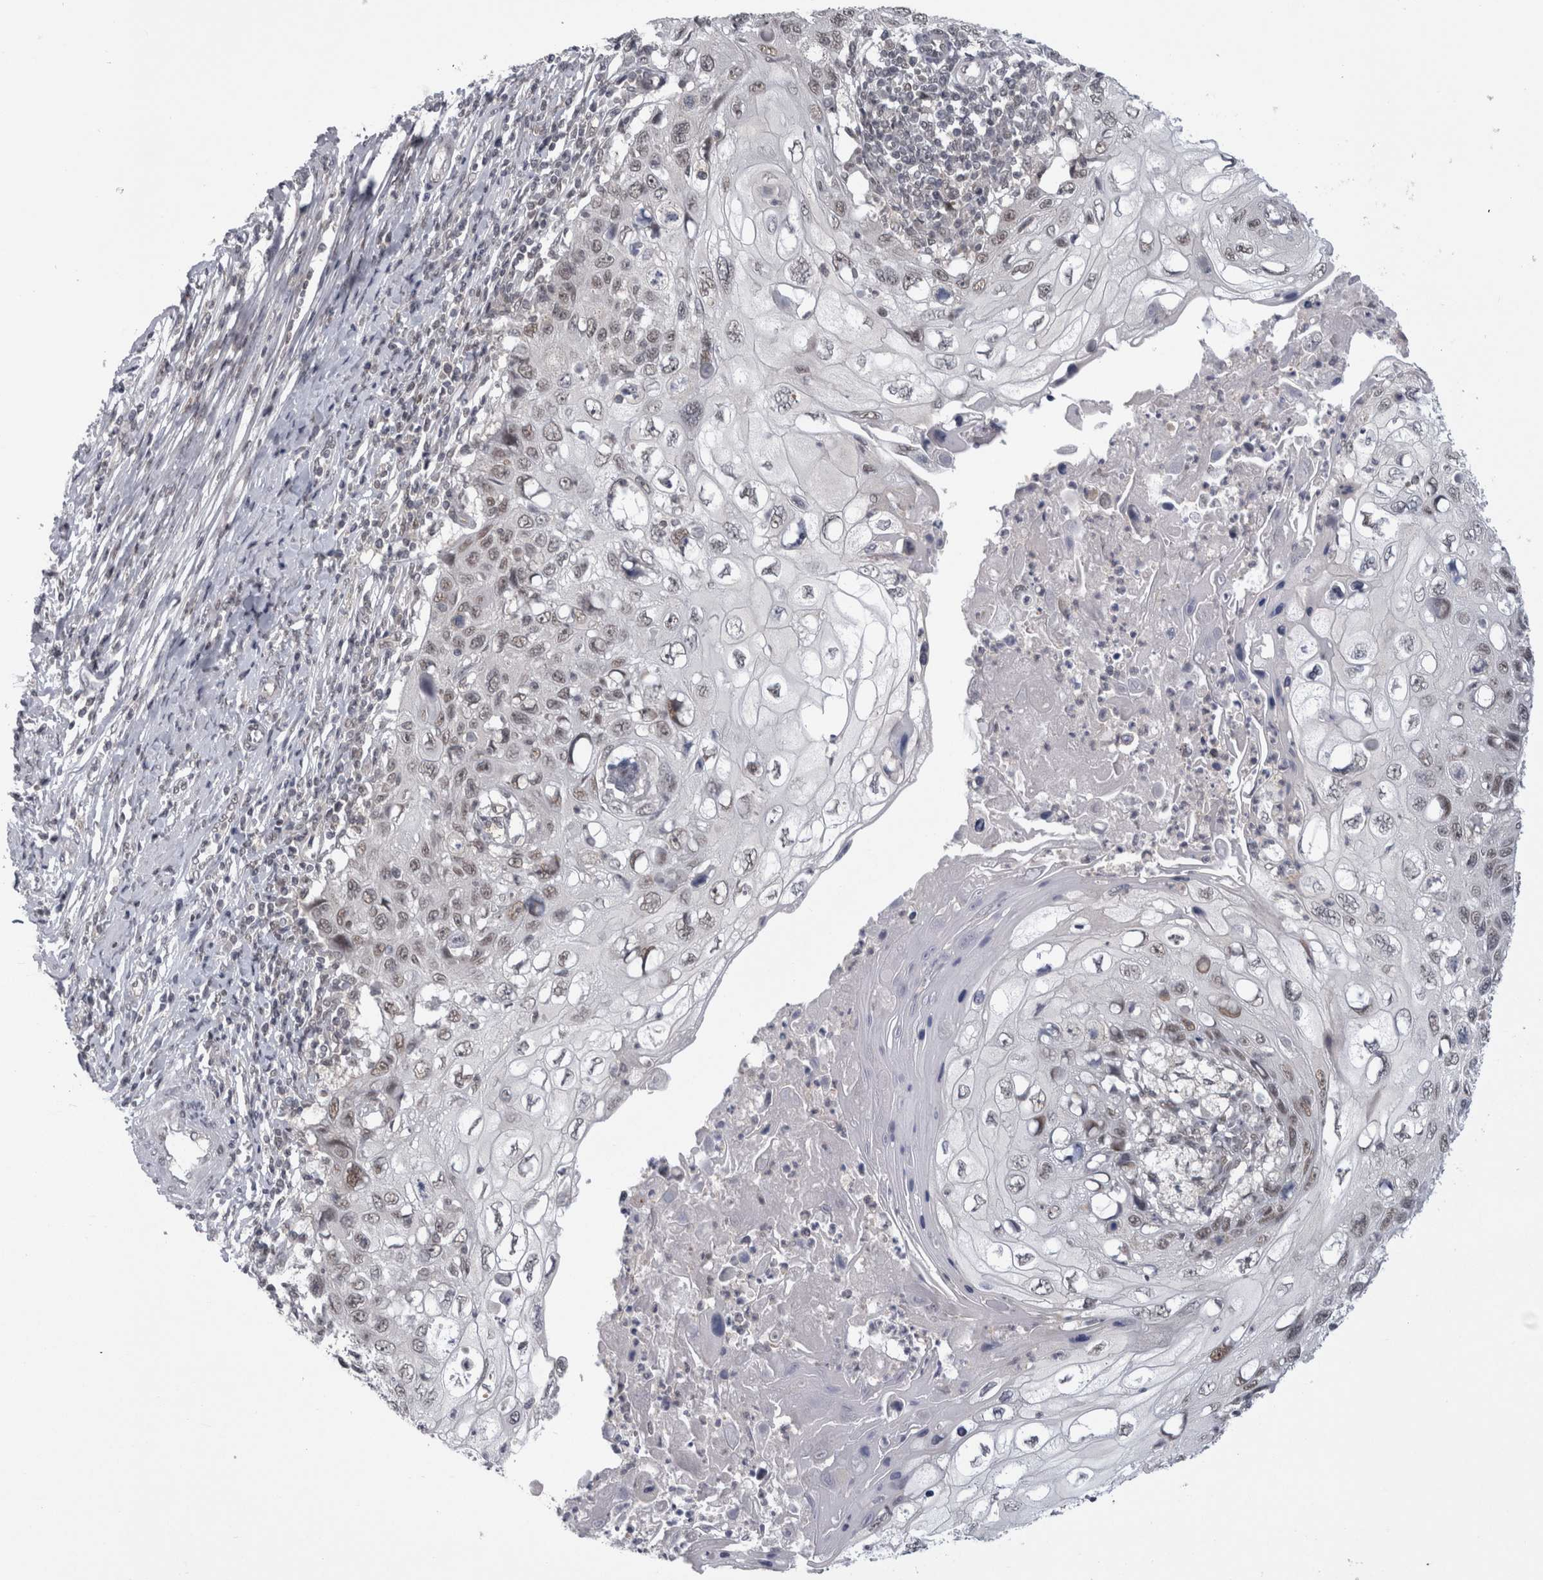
{"staining": {"intensity": "weak", "quantity": ">75%", "location": "nuclear"}, "tissue": "cervical cancer", "cell_type": "Tumor cells", "image_type": "cancer", "snomed": [{"axis": "morphology", "description": "Squamous cell carcinoma, NOS"}, {"axis": "topography", "description": "Cervix"}], "caption": "Cervical cancer tissue reveals weak nuclear expression in about >75% of tumor cells, visualized by immunohistochemistry.", "gene": "PSMB2", "patient": {"sex": "female", "age": 70}}